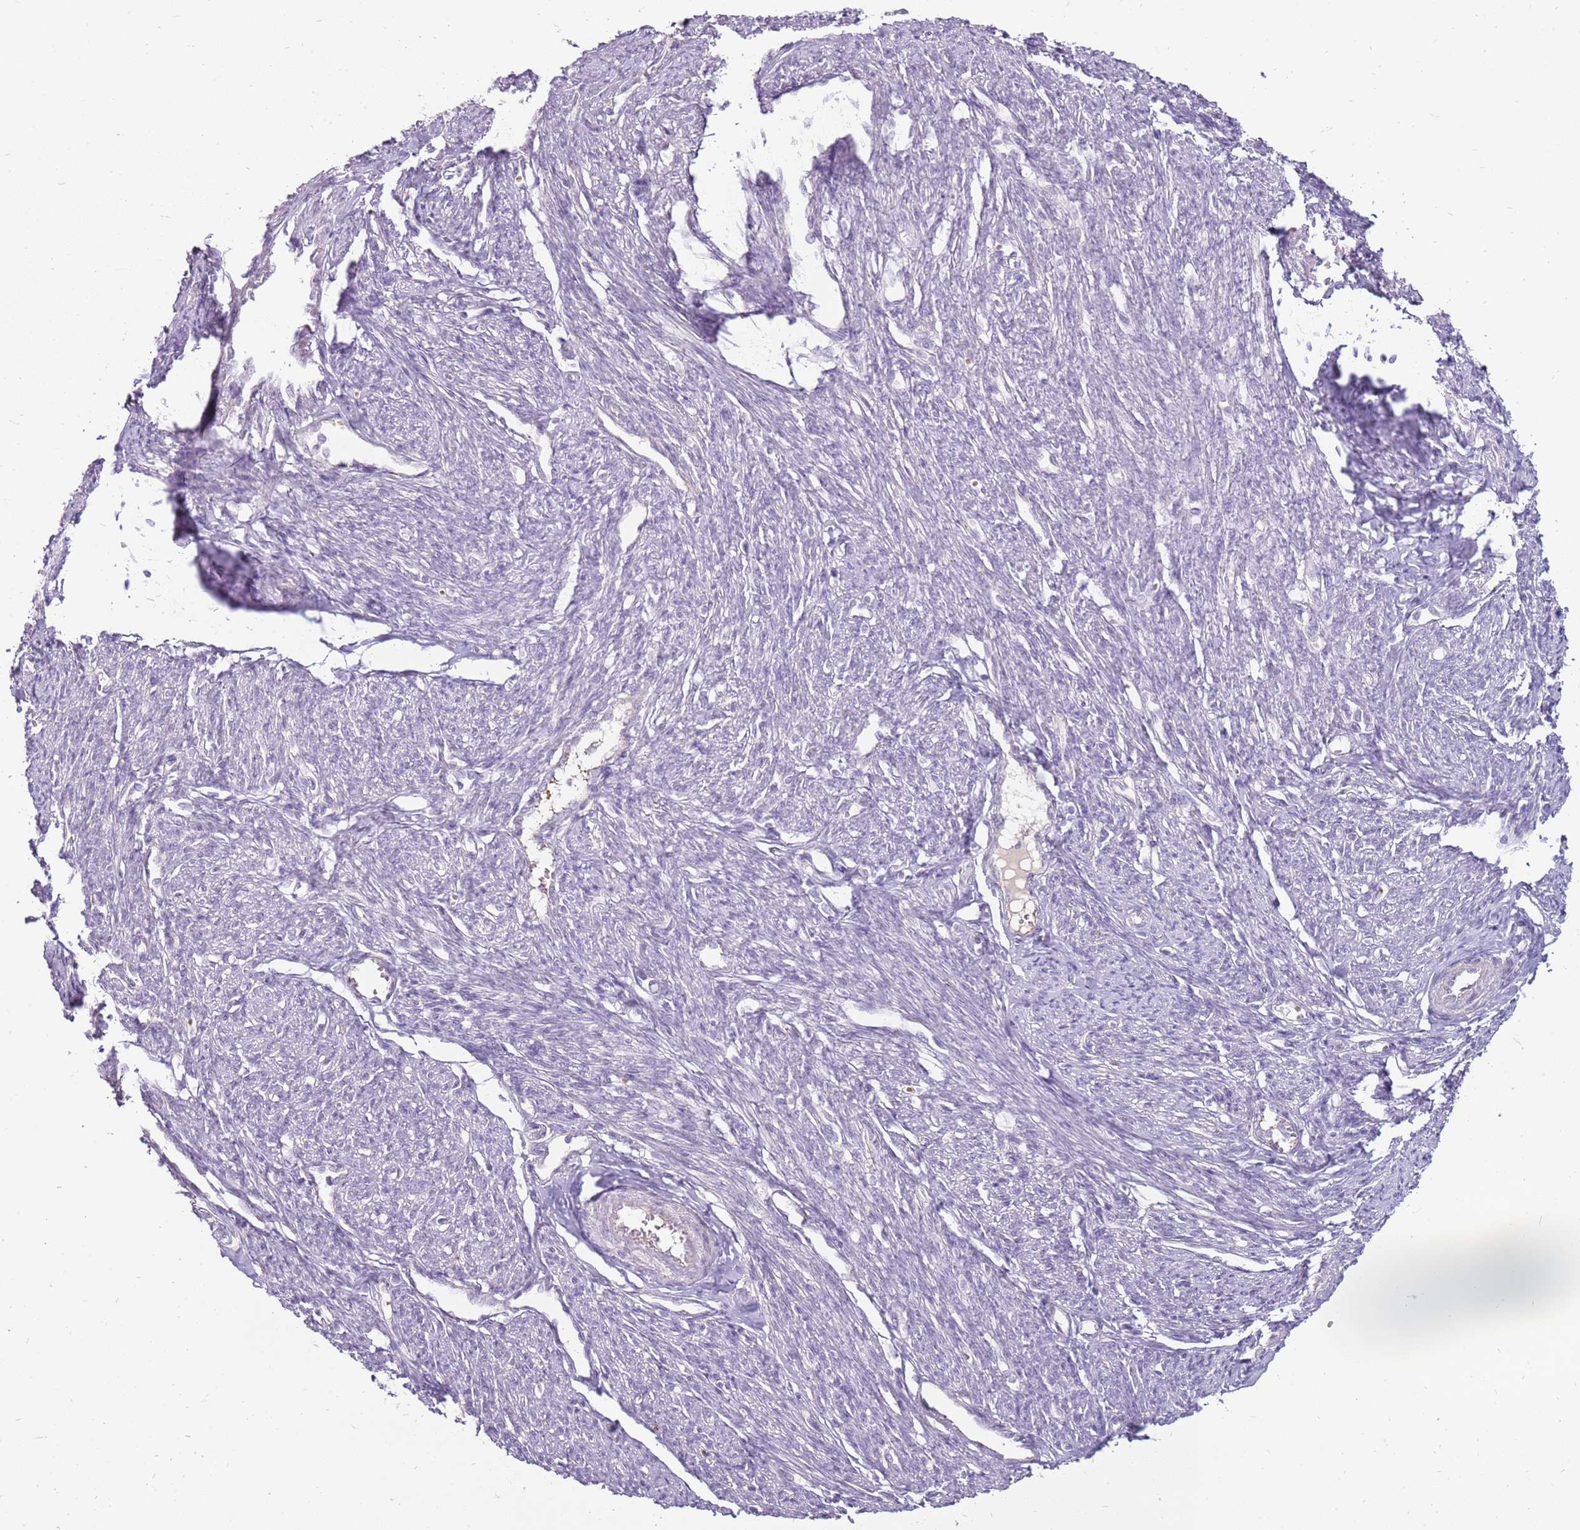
{"staining": {"intensity": "weak", "quantity": "25%-75%", "location": "cytoplasmic/membranous"}, "tissue": "smooth muscle", "cell_type": "Smooth muscle cells", "image_type": "normal", "snomed": [{"axis": "morphology", "description": "Normal tissue, NOS"}, {"axis": "topography", "description": "Smooth muscle"}, {"axis": "topography", "description": "Uterus"}], "caption": "IHC (DAB (3,3'-diaminobenzidine)) staining of unremarkable smooth muscle shows weak cytoplasmic/membranous protein staining in approximately 25%-75% of smooth muscle cells. (brown staining indicates protein expression, while blue staining denotes nuclei).", "gene": "MCUB", "patient": {"sex": "female", "age": 59}}